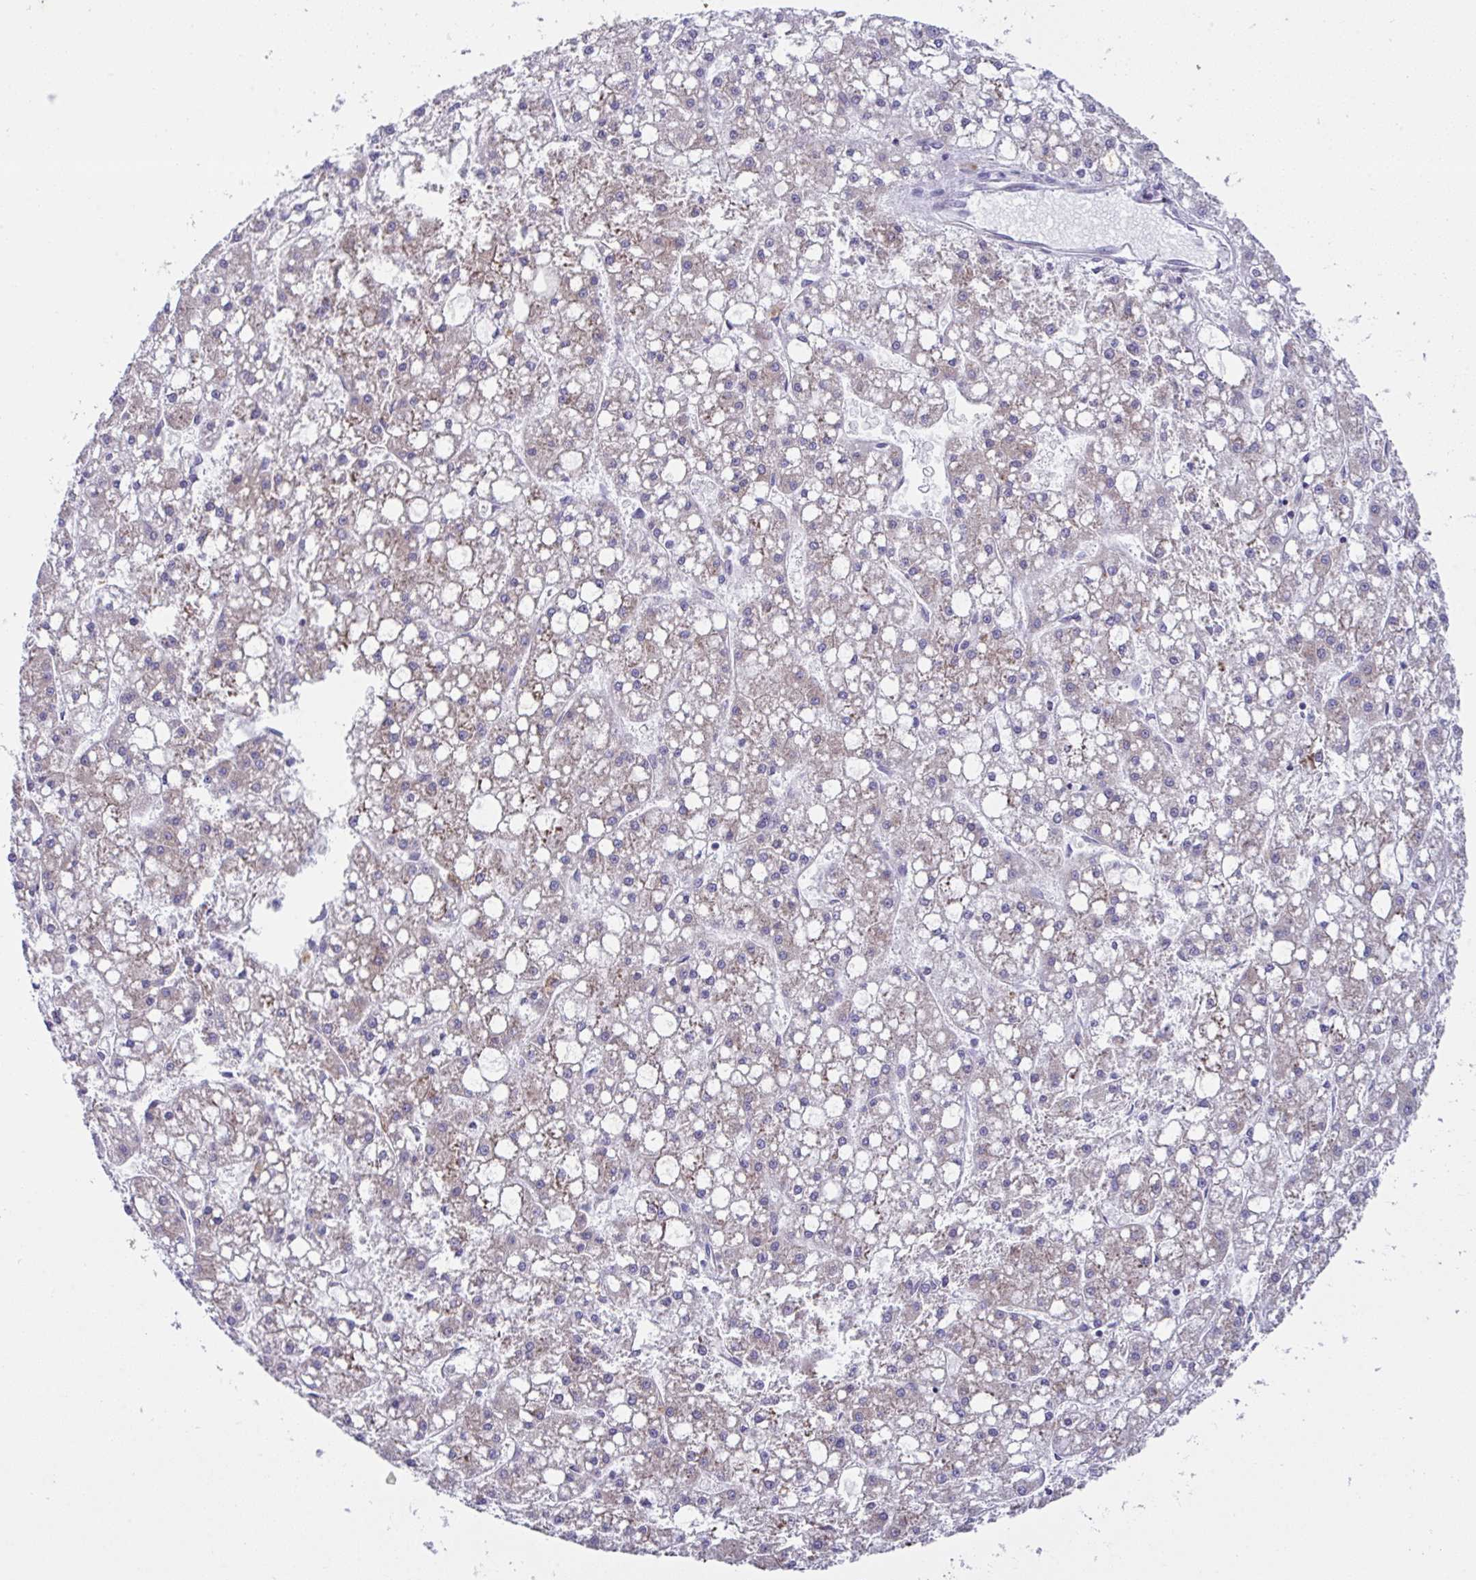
{"staining": {"intensity": "moderate", "quantity": "25%-75%", "location": "cytoplasmic/membranous"}, "tissue": "liver cancer", "cell_type": "Tumor cells", "image_type": "cancer", "snomed": [{"axis": "morphology", "description": "Carcinoma, Hepatocellular, NOS"}, {"axis": "topography", "description": "Liver"}], "caption": "Immunohistochemistry (IHC) (DAB) staining of liver cancer (hepatocellular carcinoma) demonstrates moderate cytoplasmic/membranous protein positivity in approximately 25%-75% of tumor cells.", "gene": "FAU", "patient": {"sex": "male", "age": 67}}